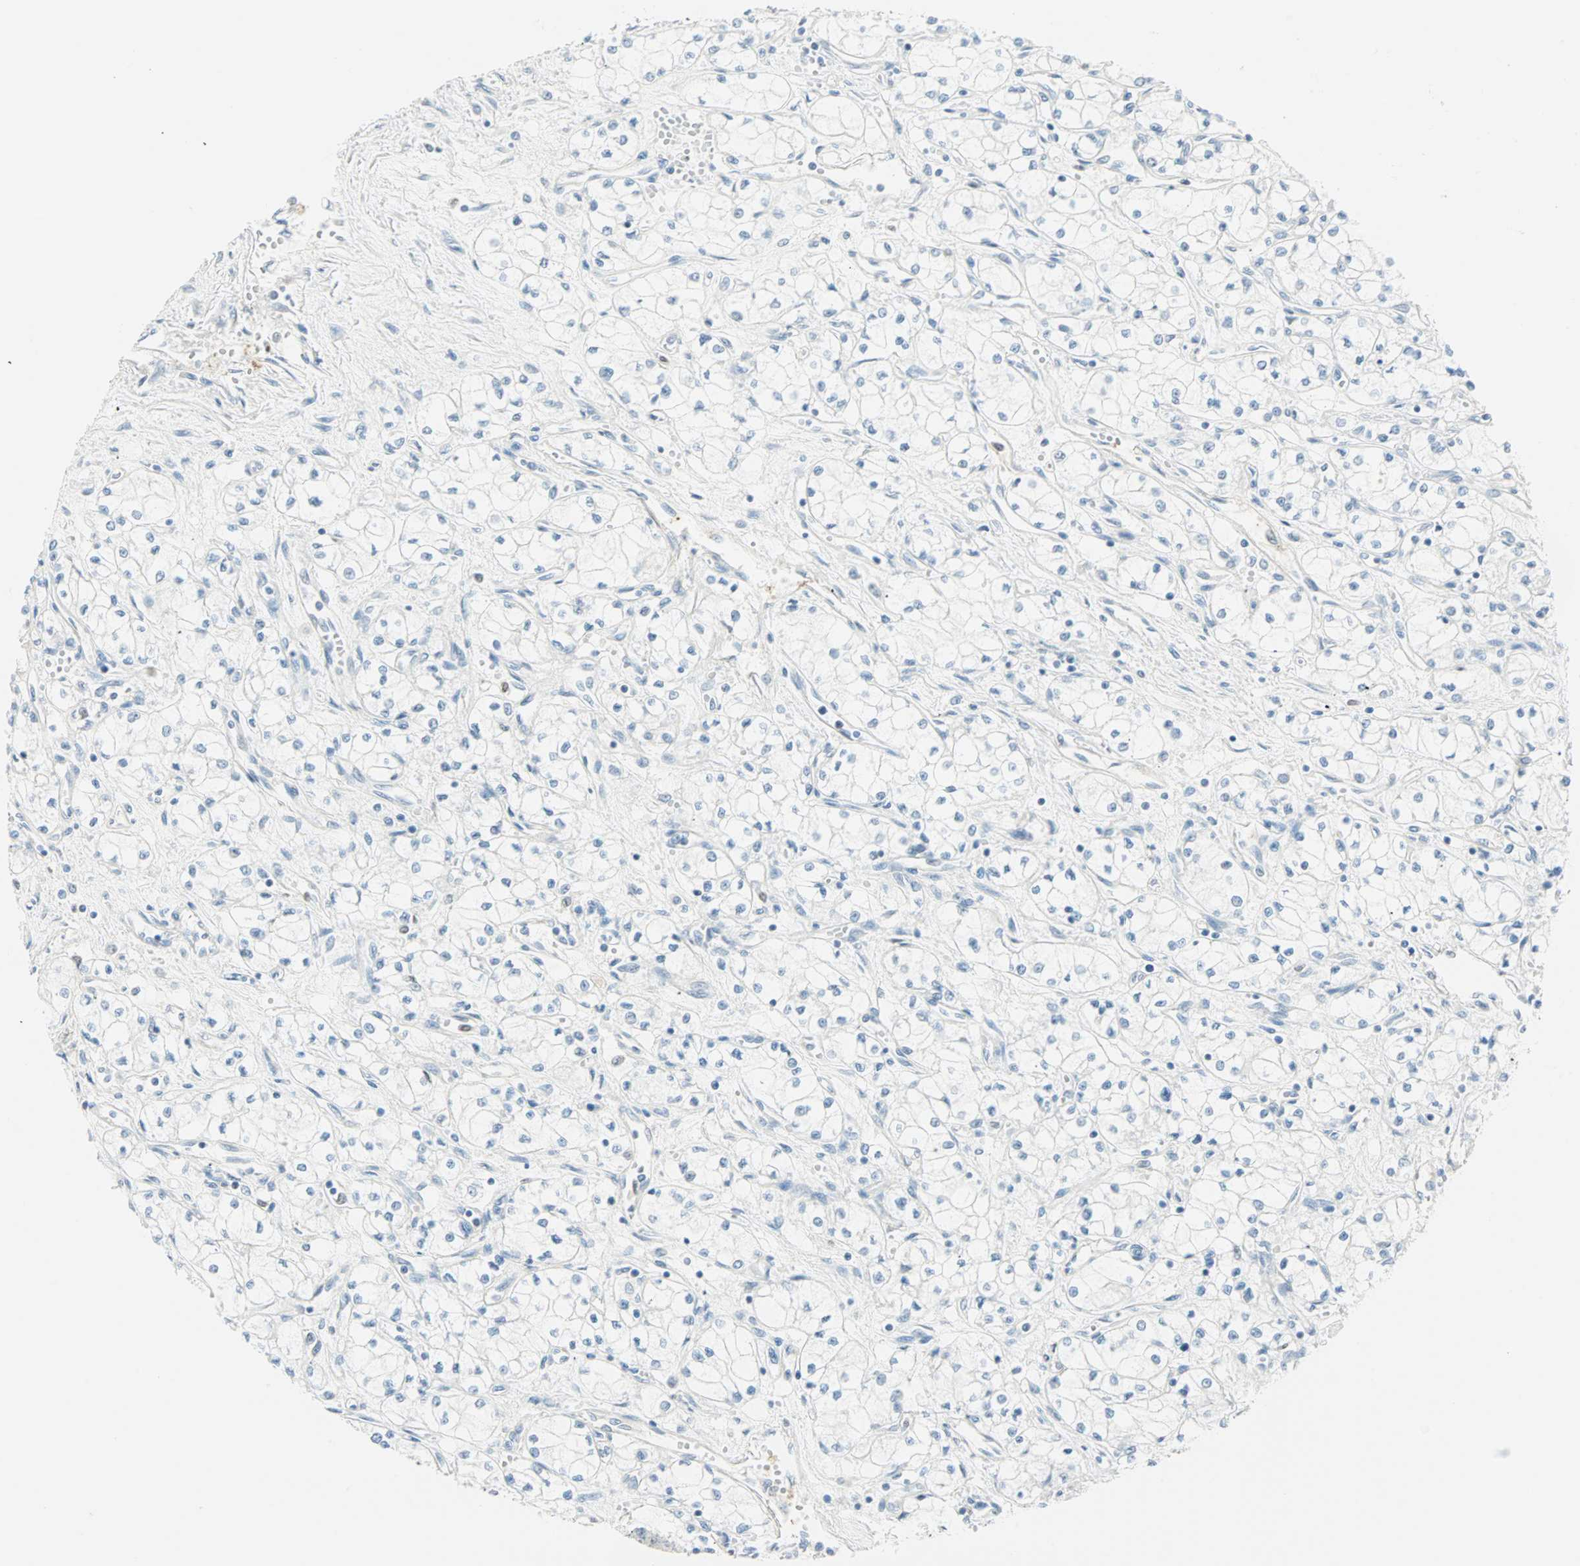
{"staining": {"intensity": "negative", "quantity": "none", "location": "none"}, "tissue": "renal cancer", "cell_type": "Tumor cells", "image_type": "cancer", "snomed": [{"axis": "morphology", "description": "Normal tissue, NOS"}, {"axis": "morphology", "description": "Adenocarcinoma, NOS"}, {"axis": "topography", "description": "Kidney"}], "caption": "High power microscopy histopathology image of an IHC photomicrograph of renal adenocarcinoma, revealing no significant staining in tumor cells. (DAB immunohistochemistry visualized using brightfield microscopy, high magnification).", "gene": "MLLT10", "patient": {"sex": "male", "age": 59}}